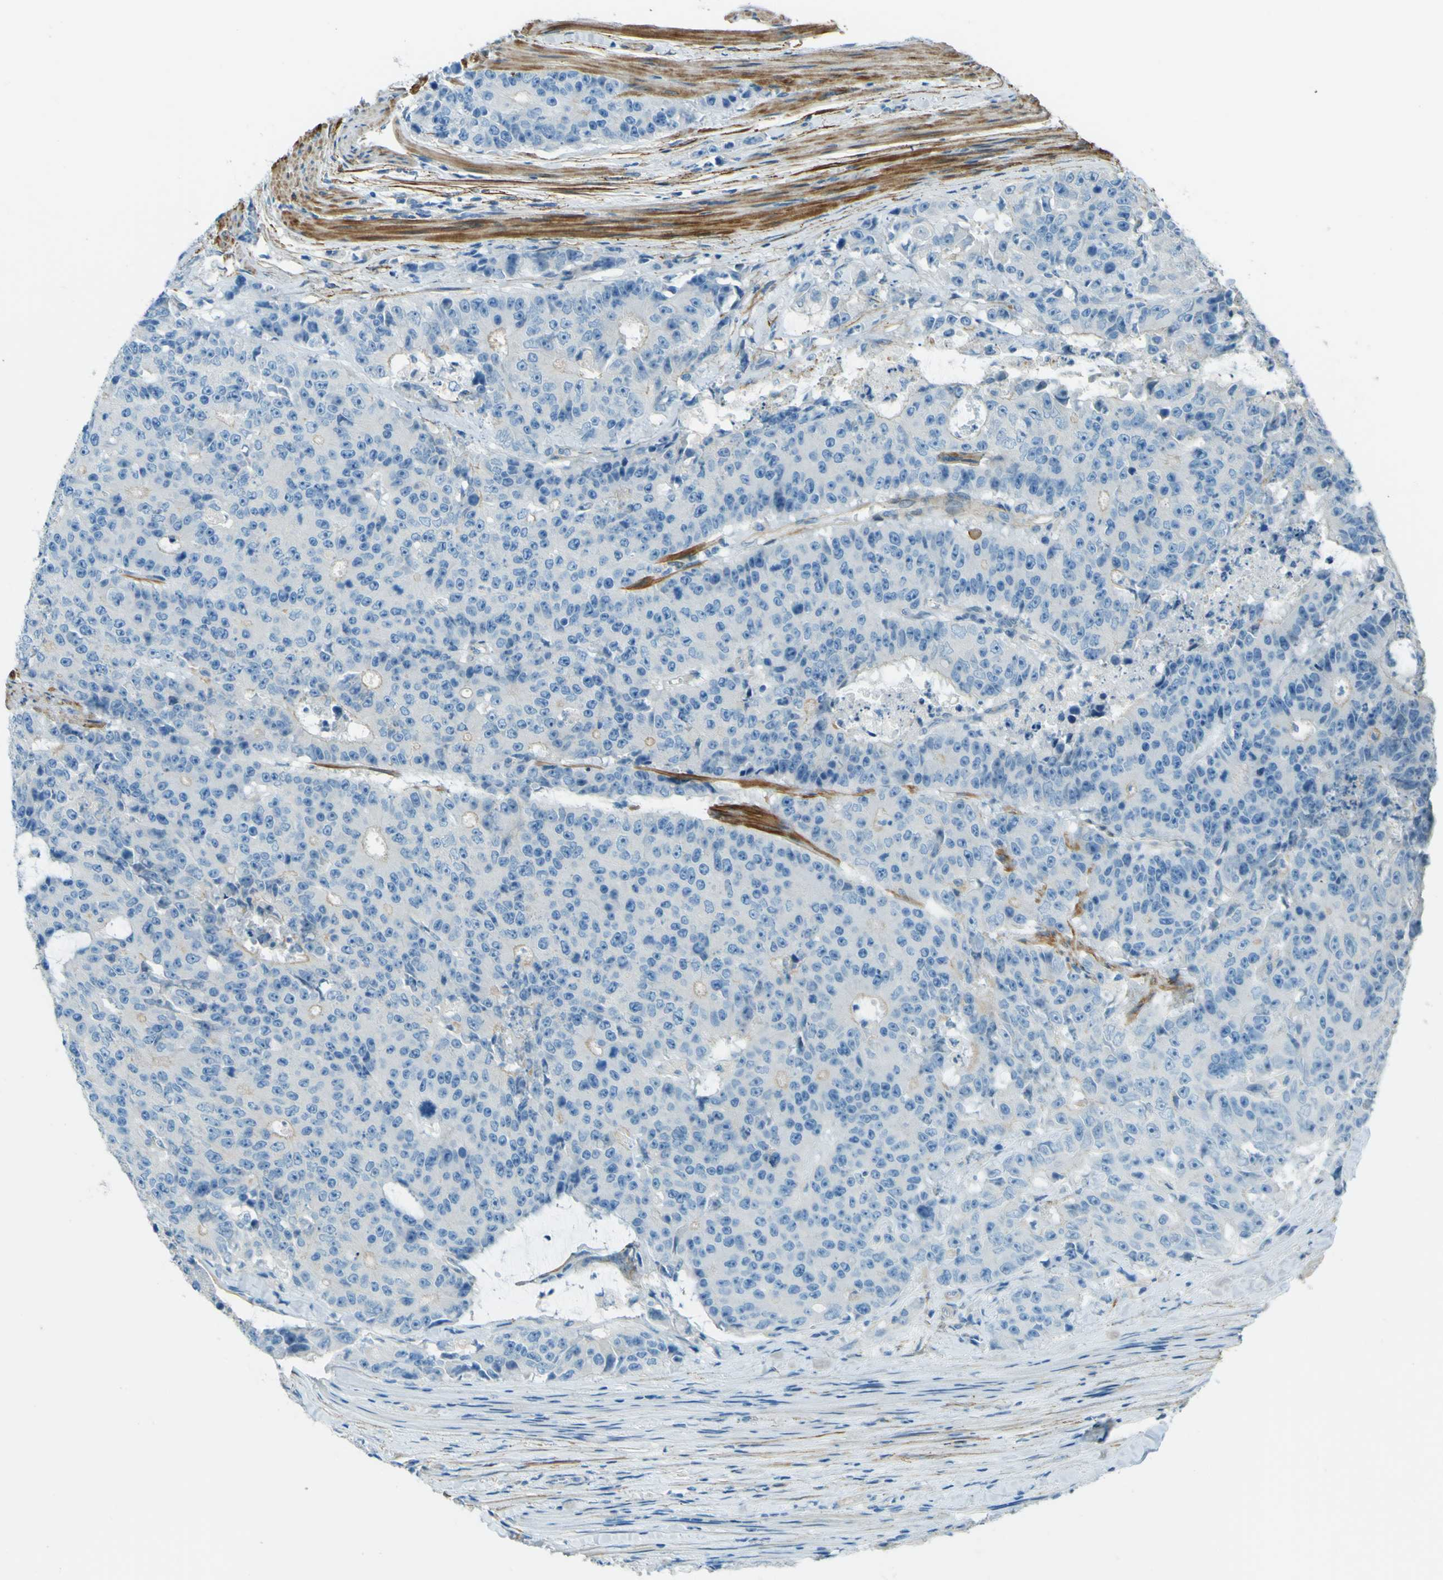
{"staining": {"intensity": "negative", "quantity": "none", "location": "none"}, "tissue": "colorectal cancer", "cell_type": "Tumor cells", "image_type": "cancer", "snomed": [{"axis": "morphology", "description": "Adenocarcinoma, NOS"}, {"axis": "topography", "description": "Colon"}], "caption": "Immunohistochemistry (IHC) photomicrograph of human adenocarcinoma (colorectal) stained for a protein (brown), which displays no expression in tumor cells. (Stains: DAB (3,3'-diaminobenzidine) immunohistochemistry (IHC) with hematoxylin counter stain, Microscopy: brightfield microscopy at high magnification).", "gene": "NEXN", "patient": {"sex": "female", "age": 86}}